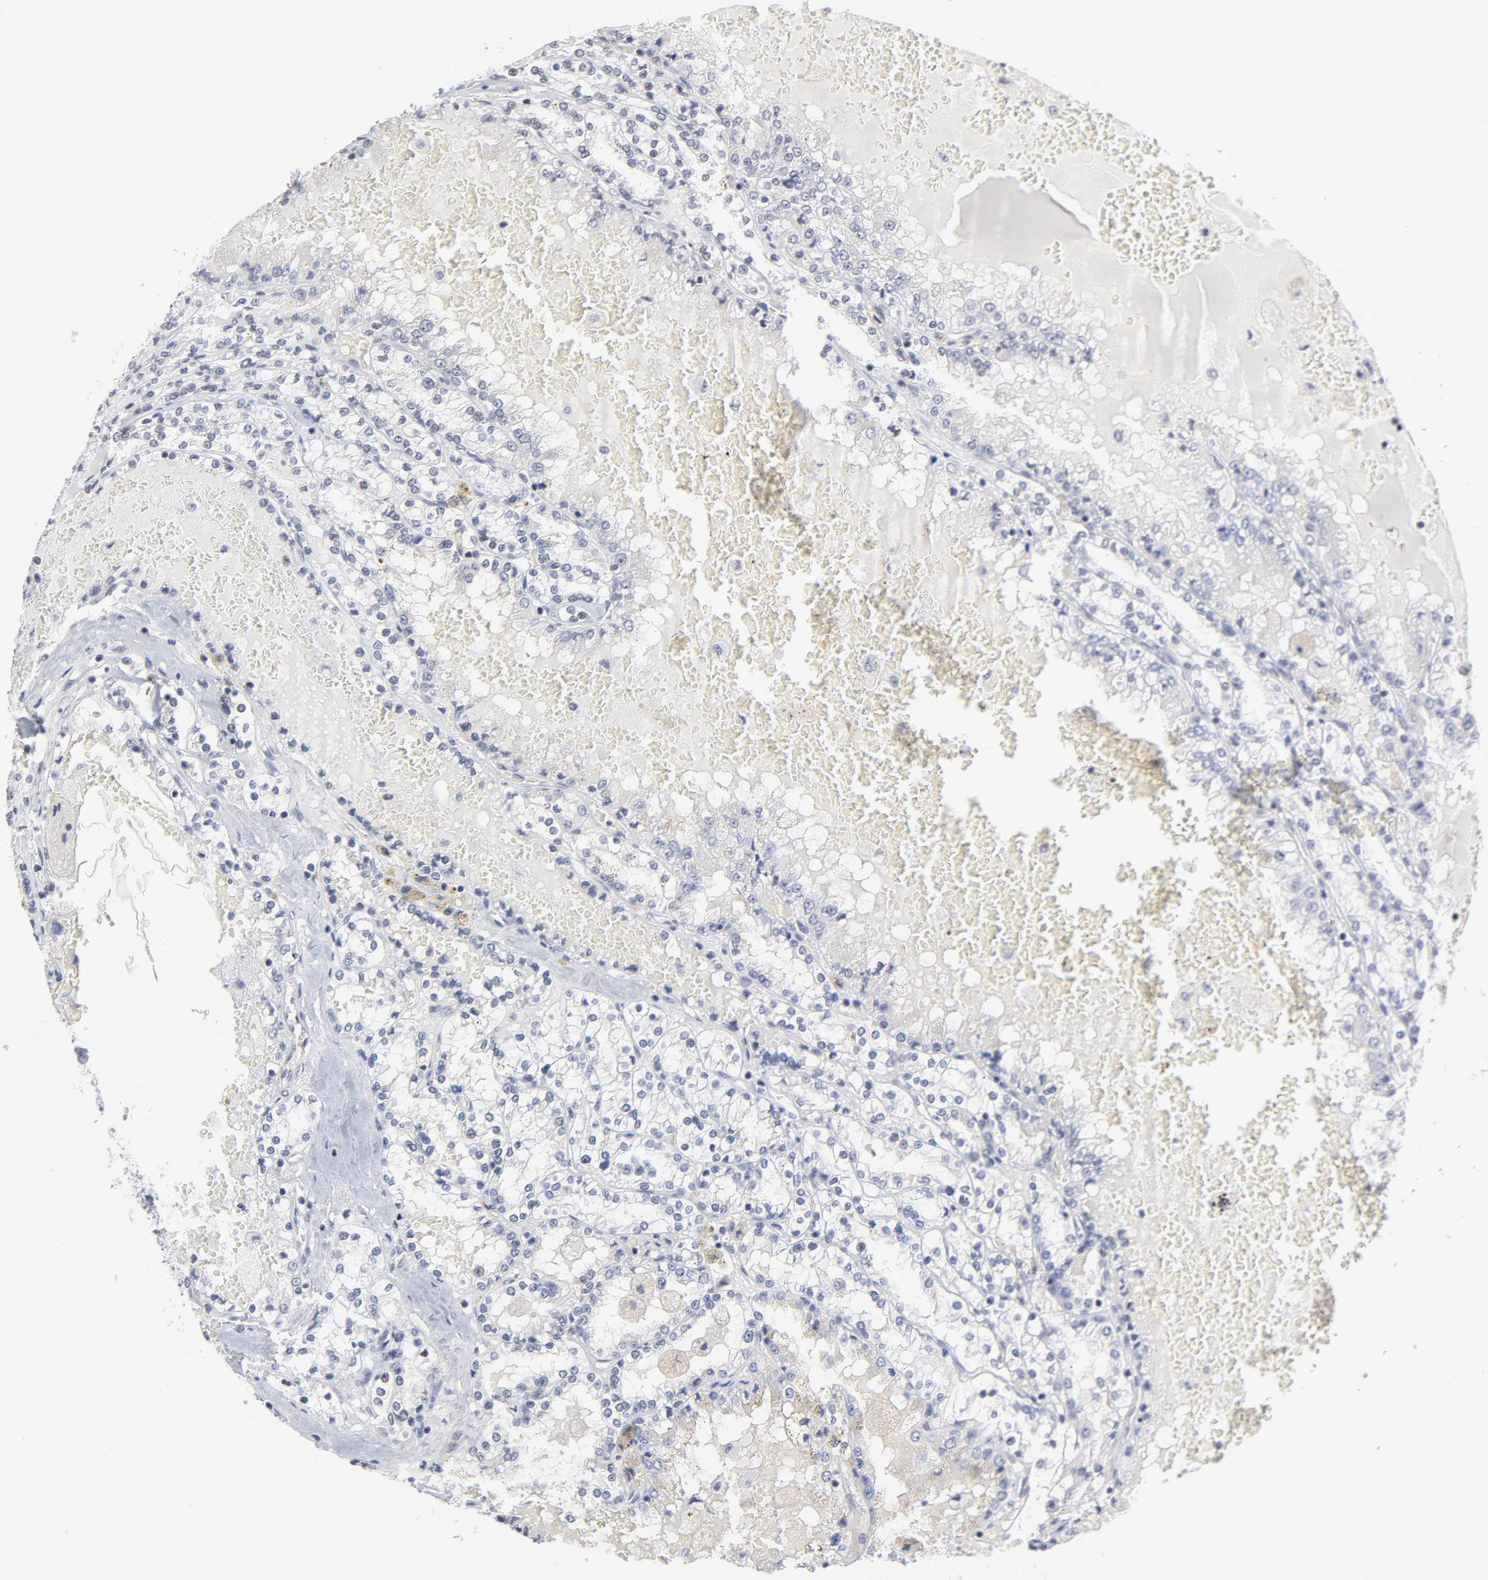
{"staining": {"intensity": "negative", "quantity": "none", "location": "none"}, "tissue": "renal cancer", "cell_type": "Tumor cells", "image_type": "cancer", "snomed": [{"axis": "morphology", "description": "Adenocarcinoma, NOS"}, {"axis": "topography", "description": "Kidney"}], "caption": "A micrograph of renal adenocarcinoma stained for a protein reveals no brown staining in tumor cells.", "gene": "CTCF", "patient": {"sex": "female", "age": 56}}